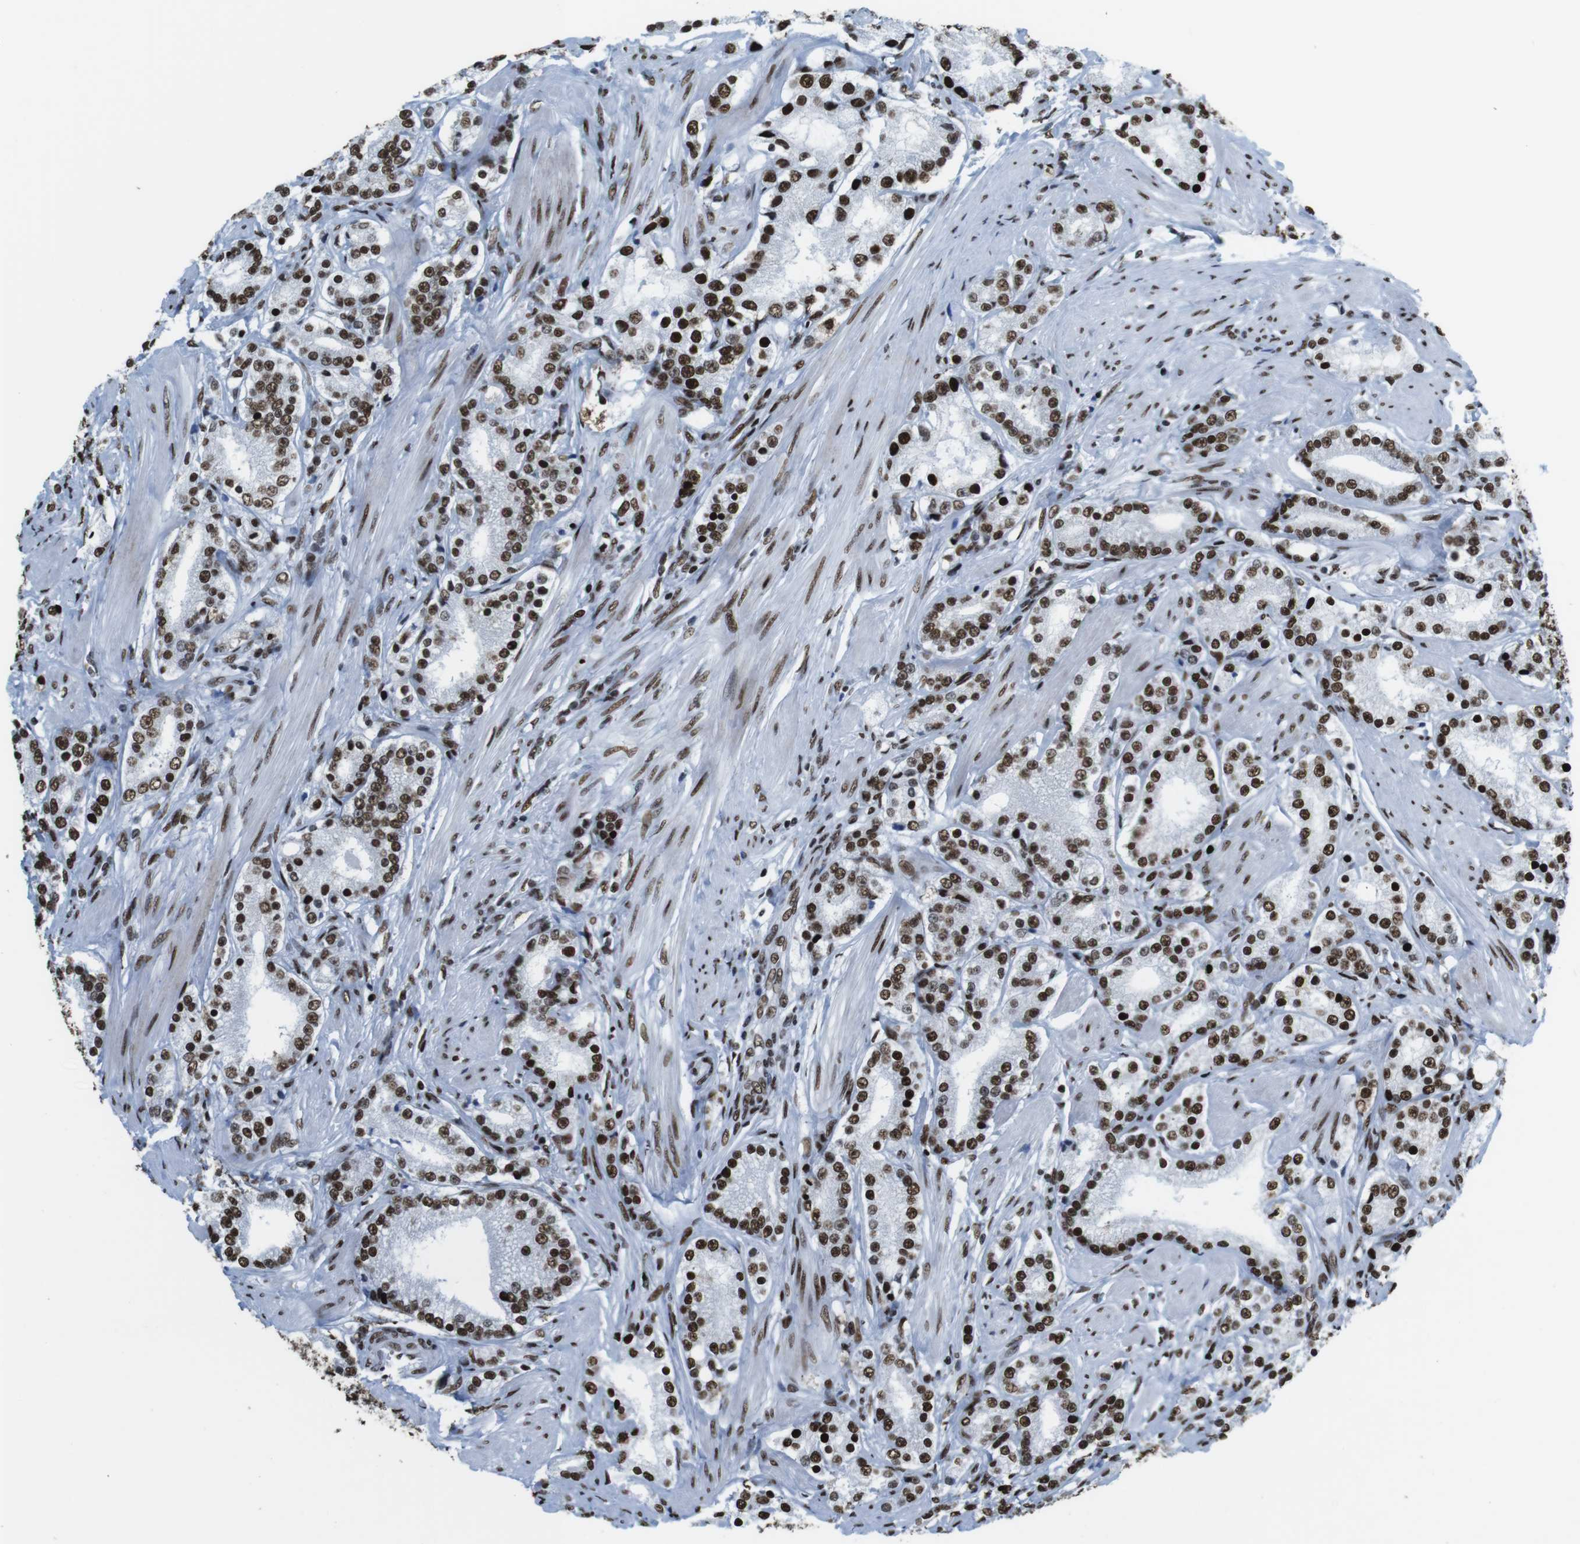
{"staining": {"intensity": "strong", "quantity": ">75%", "location": "nuclear"}, "tissue": "prostate cancer", "cell_type": "Tumor cells", "image_type": "cancer", "snomed": [{"axis": "morphology", "description": "Adenocarcinoma, Low grade"}, {"axis": "topography", "description": "Prostate"}], "caption": "Protein expression by IHC shows strong nuclear staining in approximately >75% of tumor cells in prostate cancer.", "gene": "CITED2", "patient": {"sex": "male", "age": 63}}